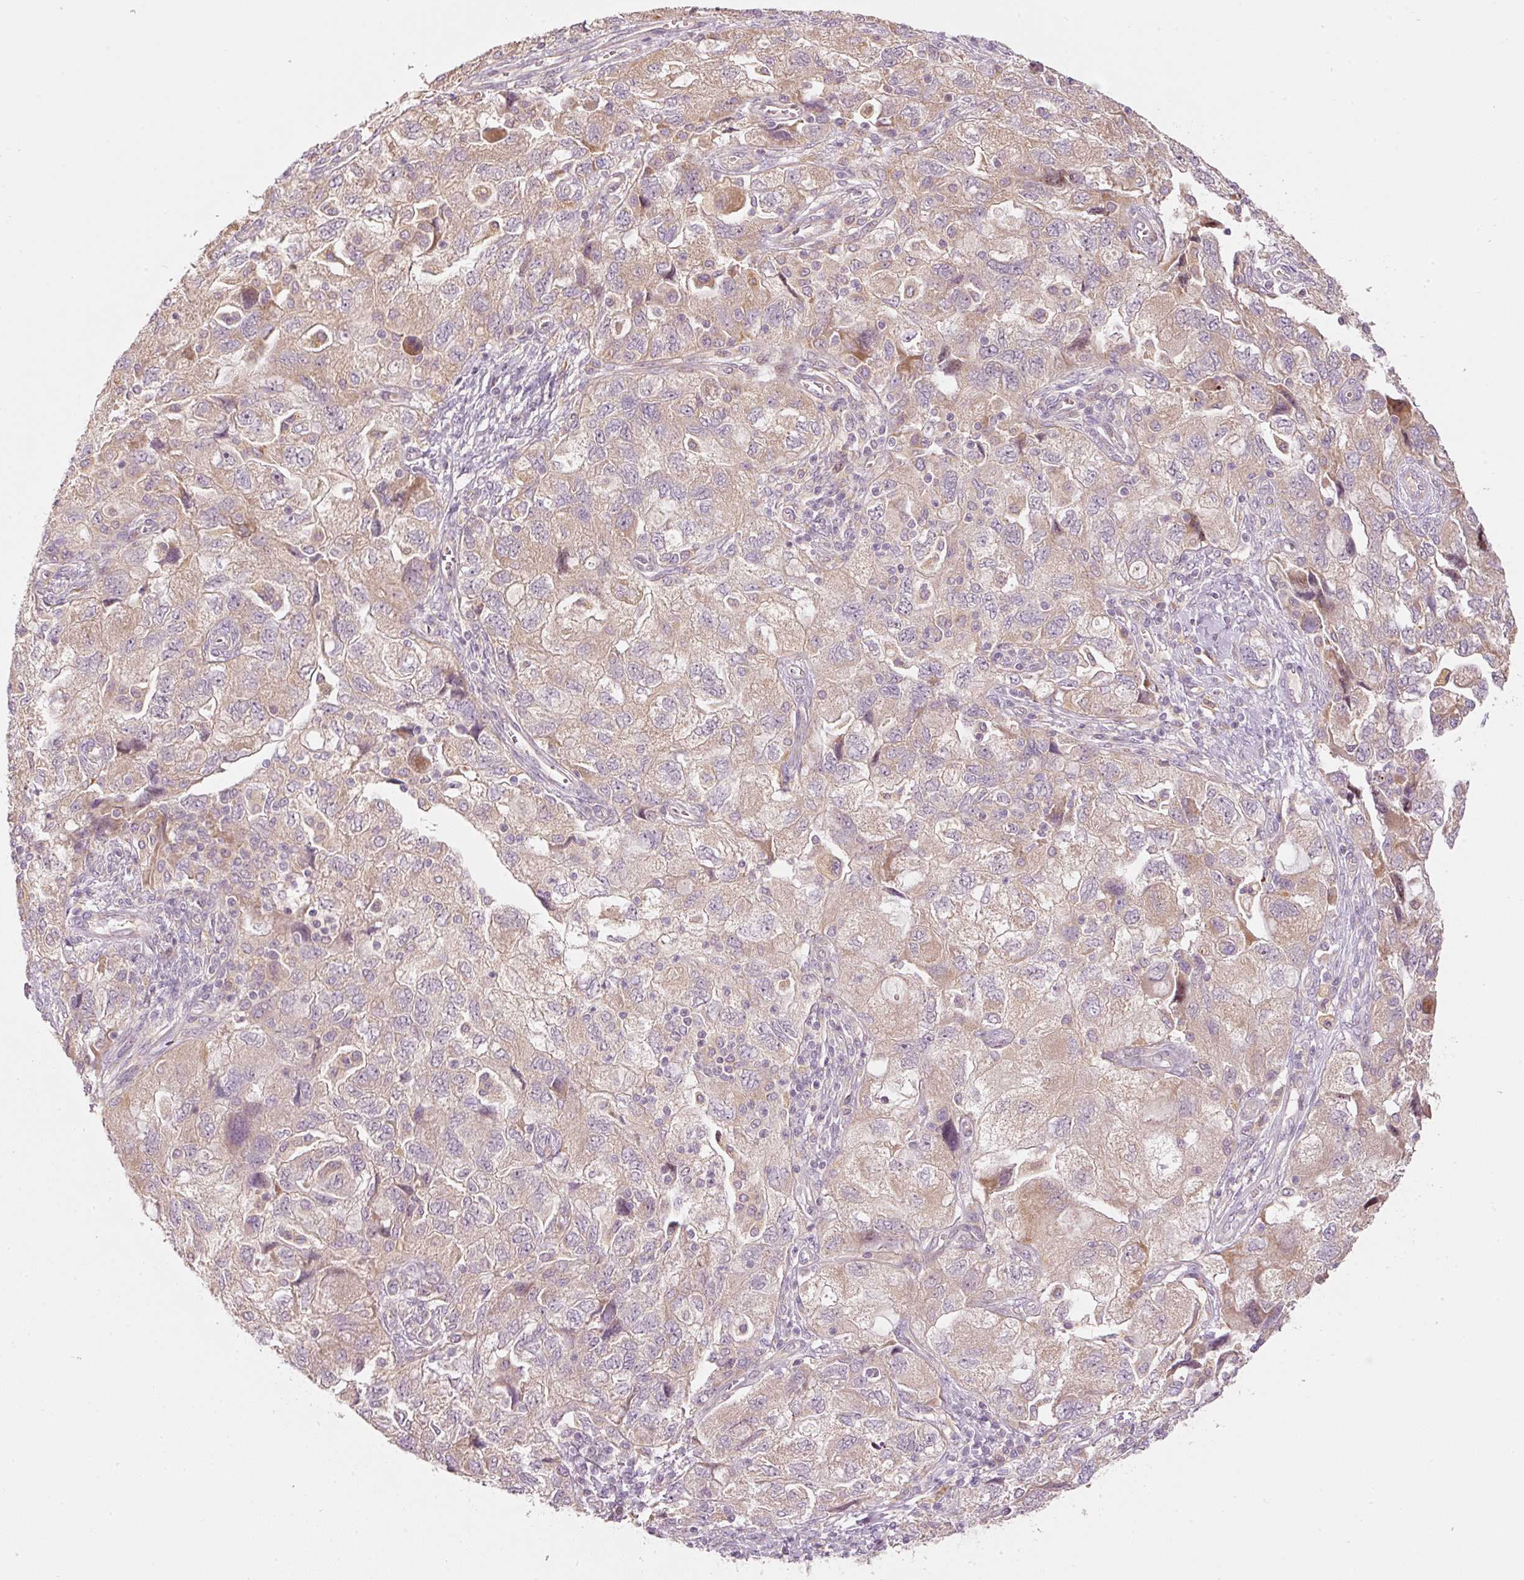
{"staining": {"intensity": "weak", "quantity": "25%-75%", "location": "cytoplasmic/membranous"}, "tissue": "ovarian cancer", "cell_type": "Tumor cells", "image_type": "cancer", "snomed": [{"axis": "morphology", "description": "Carcinoma, NOS"}, {"axis": "morphology", "description": "Cystadenocarcinoma, serous, NOS"}, {"axis": "topography", "description": "Ovary"}], "caption": "Protein expression analysis of ovarian cancer (carcinoma) shows weak cytoplasmic/membranous staining in about 25%-75% of tumor cells.", "gene": "MAP10", "patient": {"sex": "female", "age": 69}}